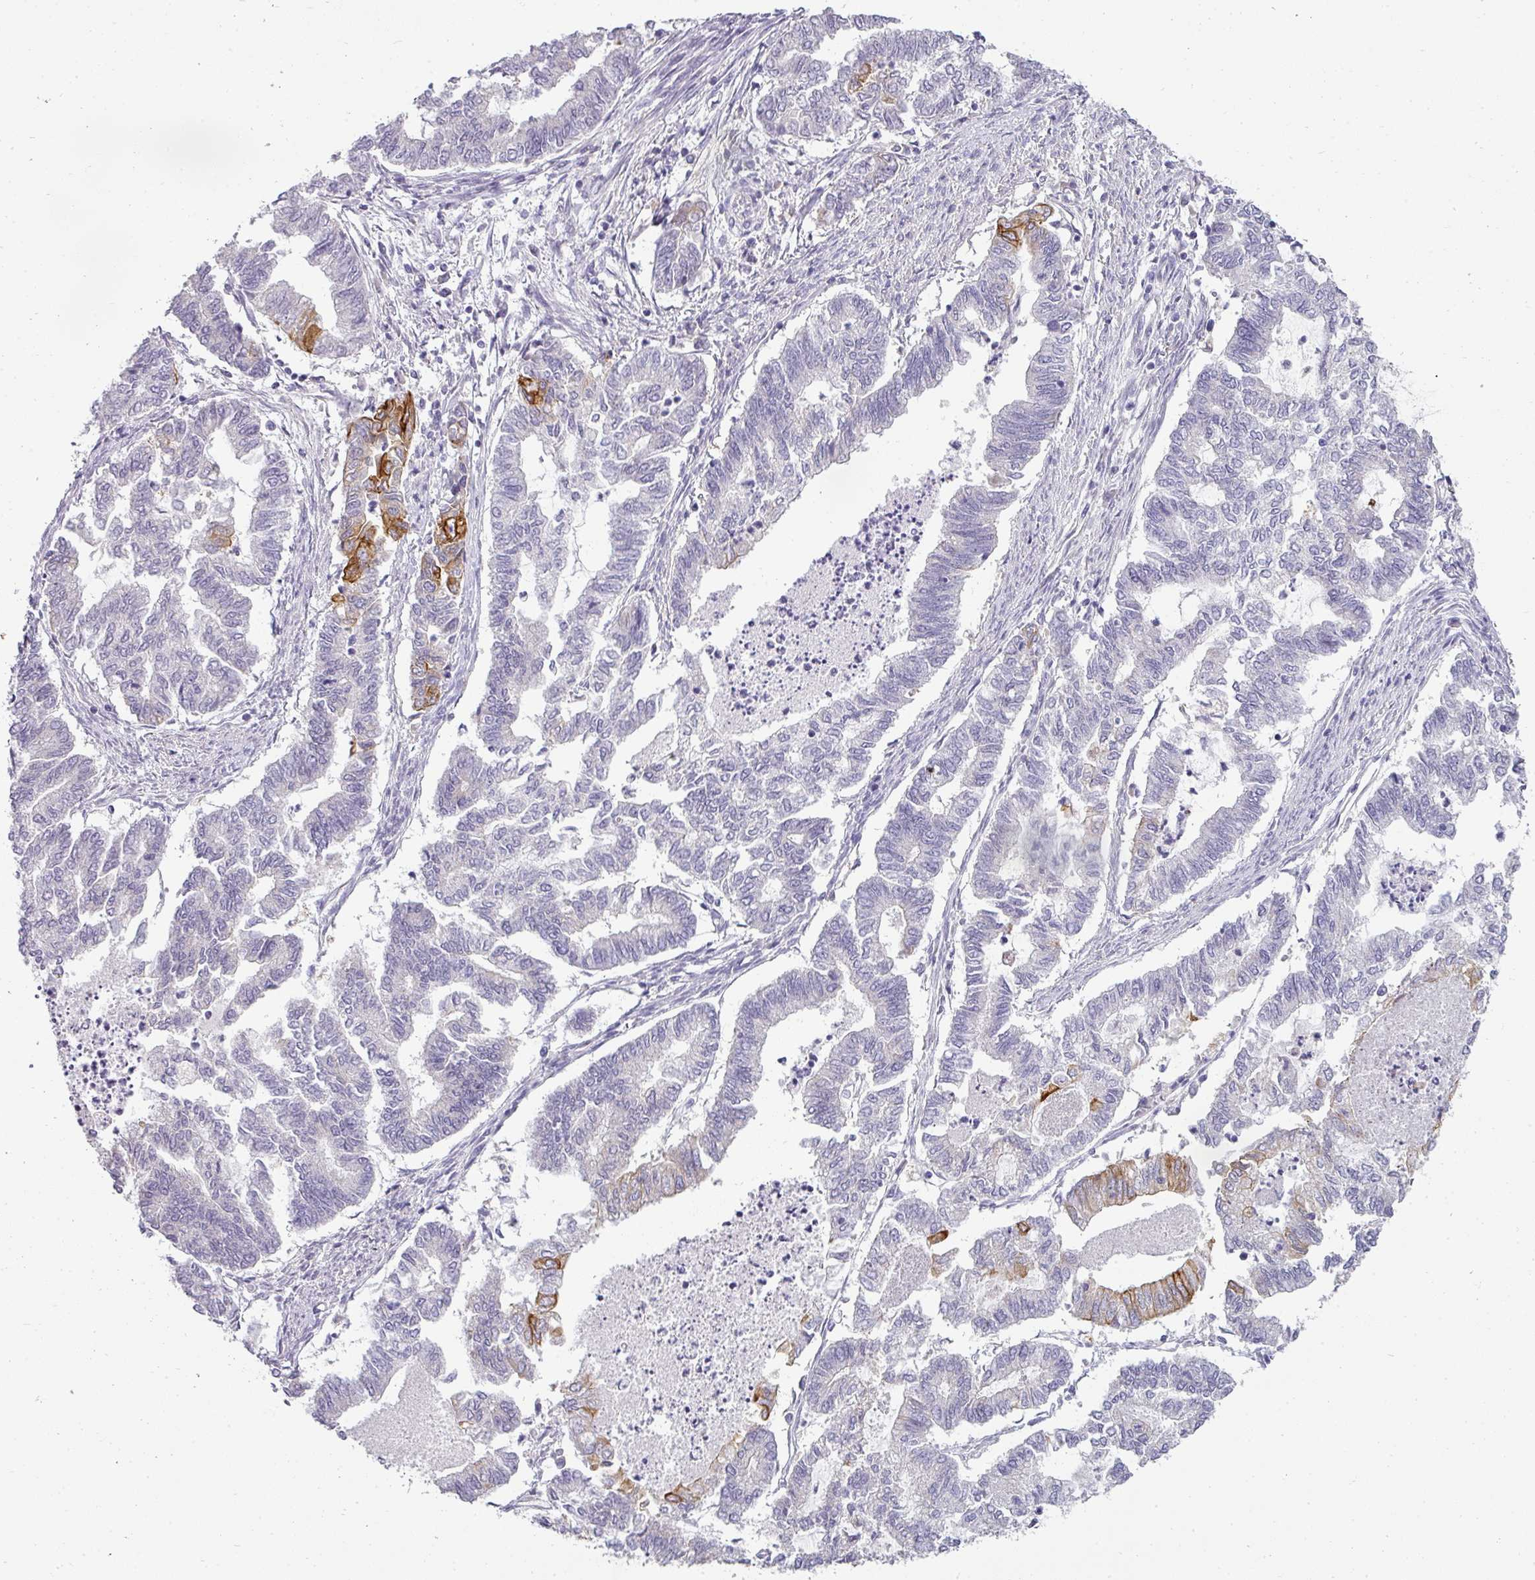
{"staining": {"intensity": "strong", "quantity": "<25%", "location": "cytoplasmic/membranous"}, "tissue": "endometrial cancer", "cell_type": "Tumor cells", "image_type": "cancer", "snomed": [{"axis": "morphology", "description": "Adenocarcinoma, NOS"}, {"axis": "topography", "description": "Endometrium"}], "caption": "A high-resolution image shows IHC staining of endometrial cancer, which reveals strong cytoplasmic/membranous expression in approximately <25% of tumor cells. (IHC, brightfield microscopy, high magnification).", "gene": "ASXL3", "patient": {"sex": "female", "age": 79}}